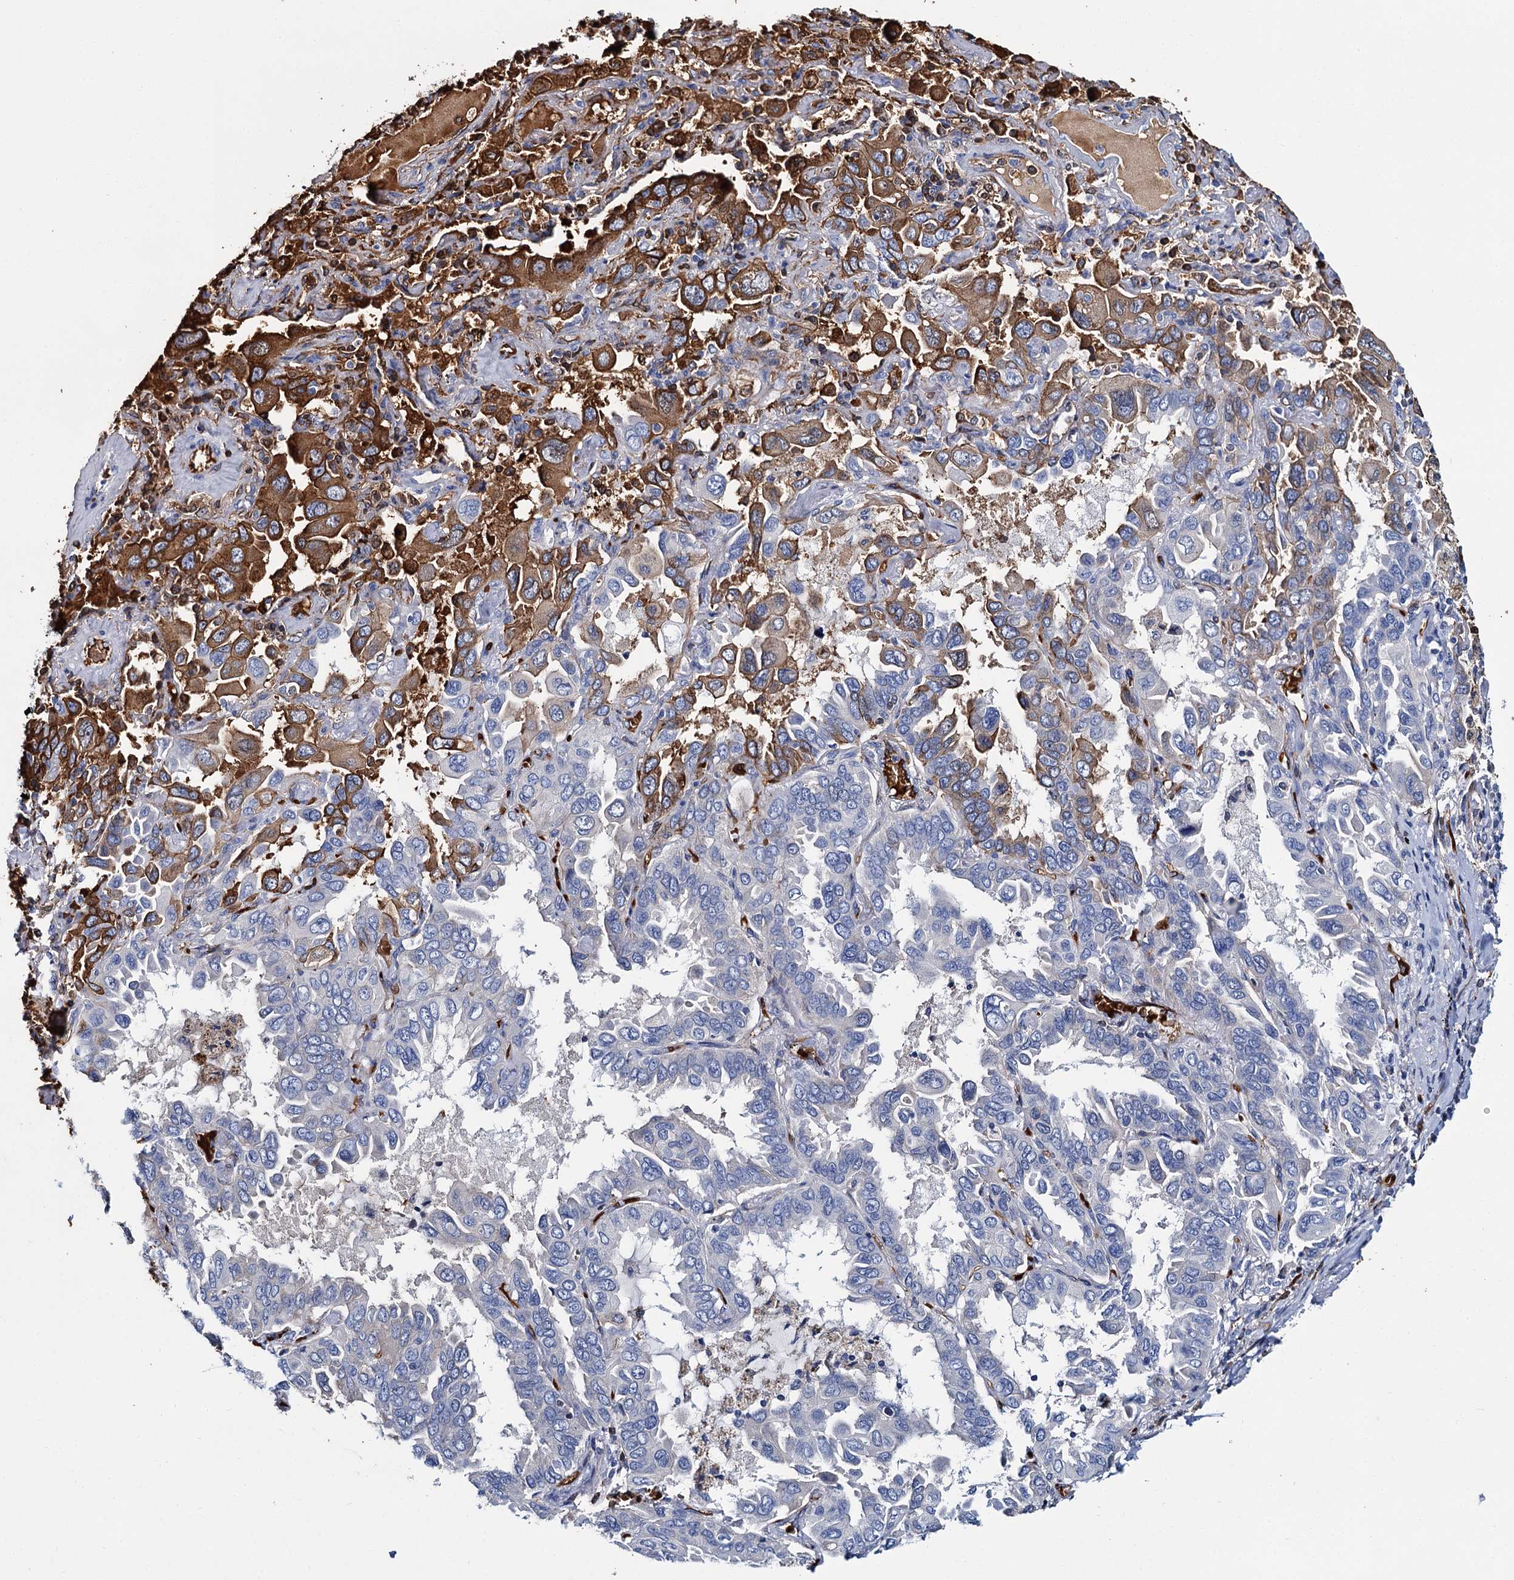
{"staining": {"intensity": "strong", "quantity": "<25%", "location": "cytoplasmic/membranous"}, "tissue": "lung cancer", "cell_type": "Tumor cells", "image_type": "cancer", "snomed": [{"axis": "morphology", "description": "Adenocarcinoma, NOS"}, {"axis": "topography", "description": "Lung"}], "caption": "Human lung adenocarcinoma stained with a brown dye shows strong cytoplasmic/membranous positive staining in approximately <25% of tumor cells.", "gene": "ATG2A", "patient": {"sex": "male", "age": 64}}